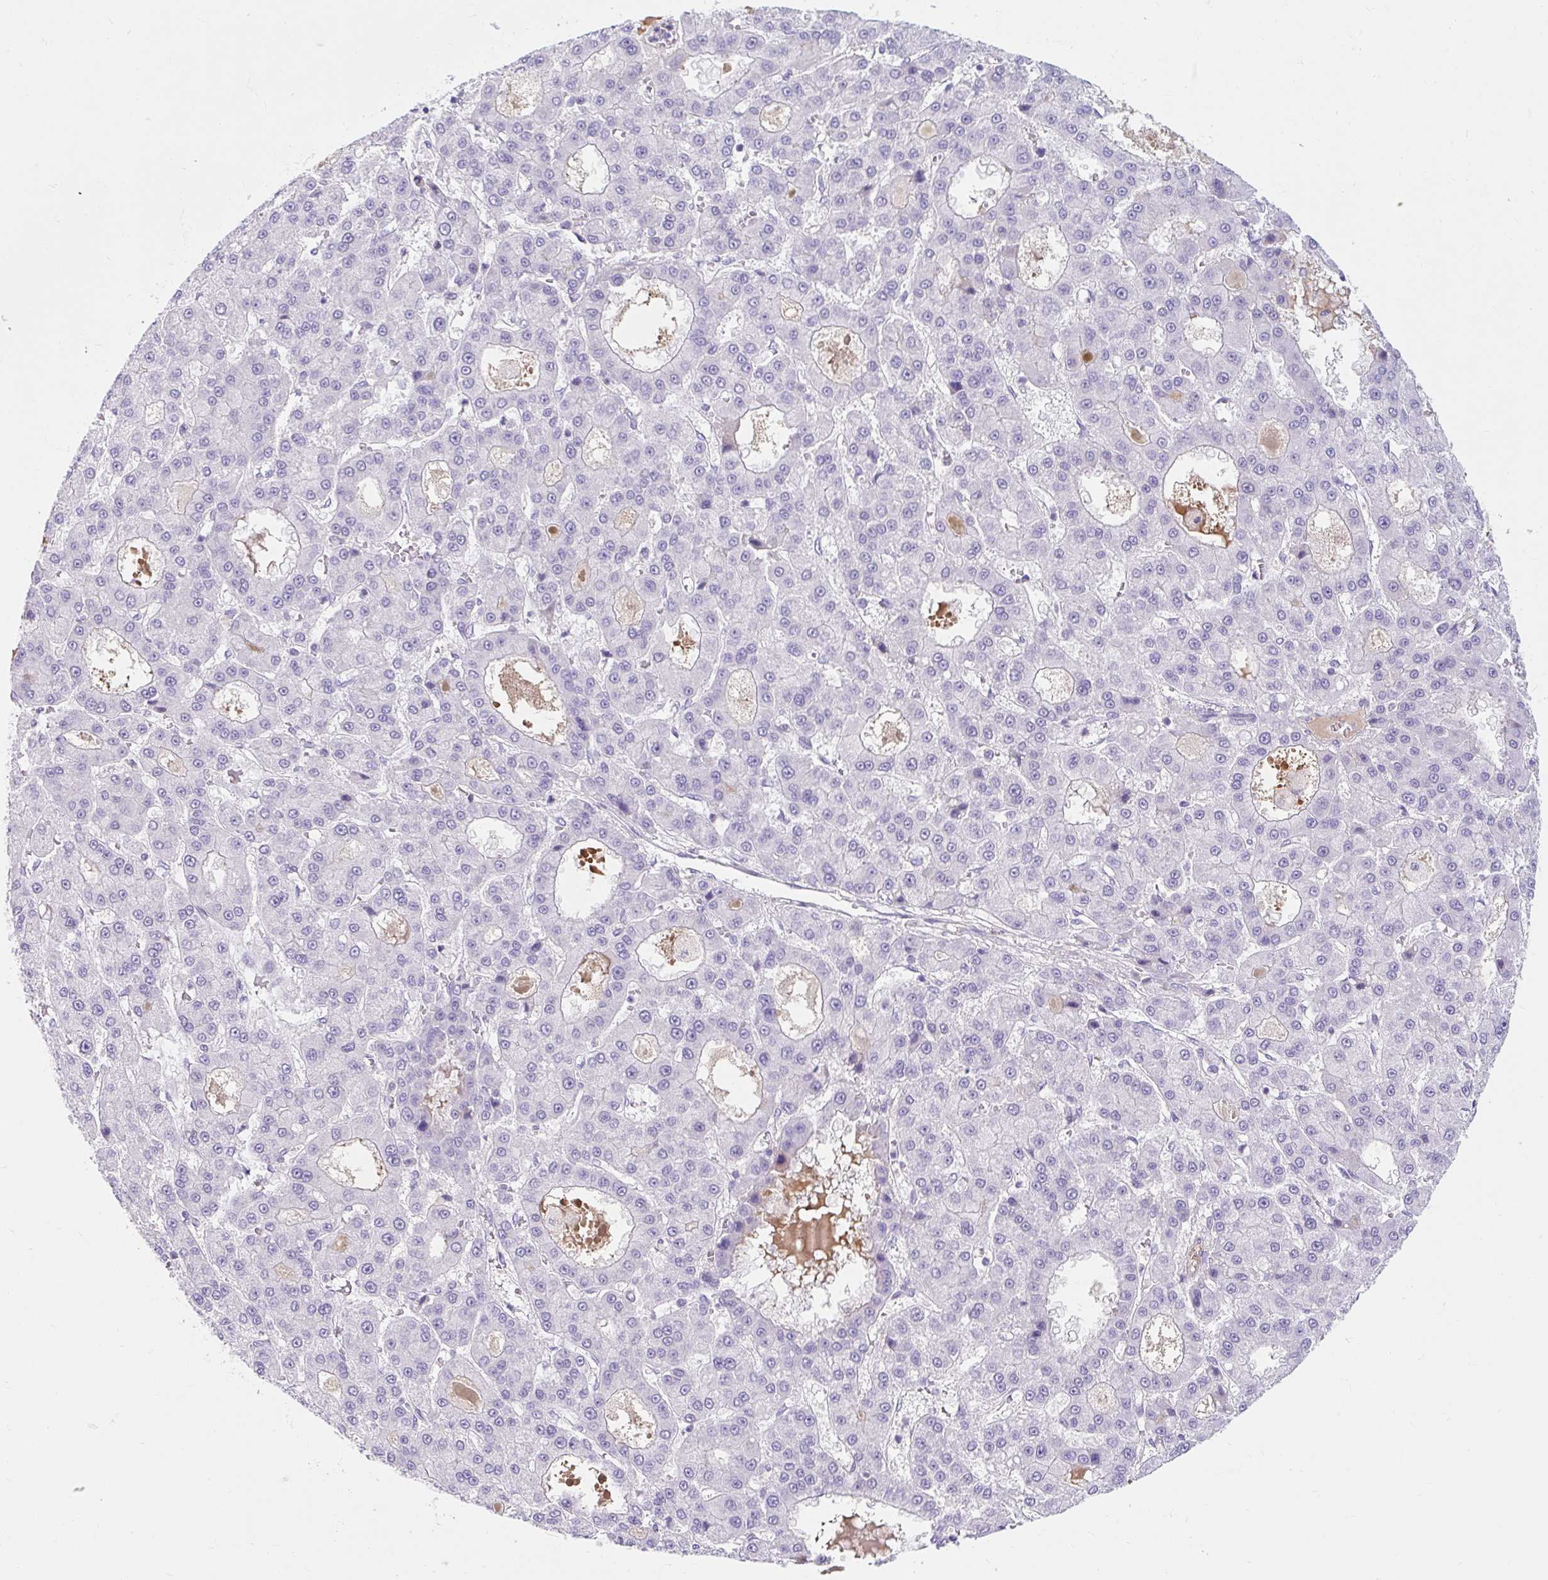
{"staining": {"intensity": "negative", "quantity": "none", "location": "none"}, "tissue": "liver cancer", "cell_type": "Tumor cells", "image_type": "cancer", "snomed": [{"axis": "morphology", "description": "Carcinoma, Hepatocellular, NOS"}, {"axis": "topography", "description": "Liver"}], "caption": "This is a histopathology image of immunohistochemistry staining of liver cancer, which shows no expression in tumor cells.", "gene": "SLC28A1", "patient": {"sex": "male", "age": 70}}